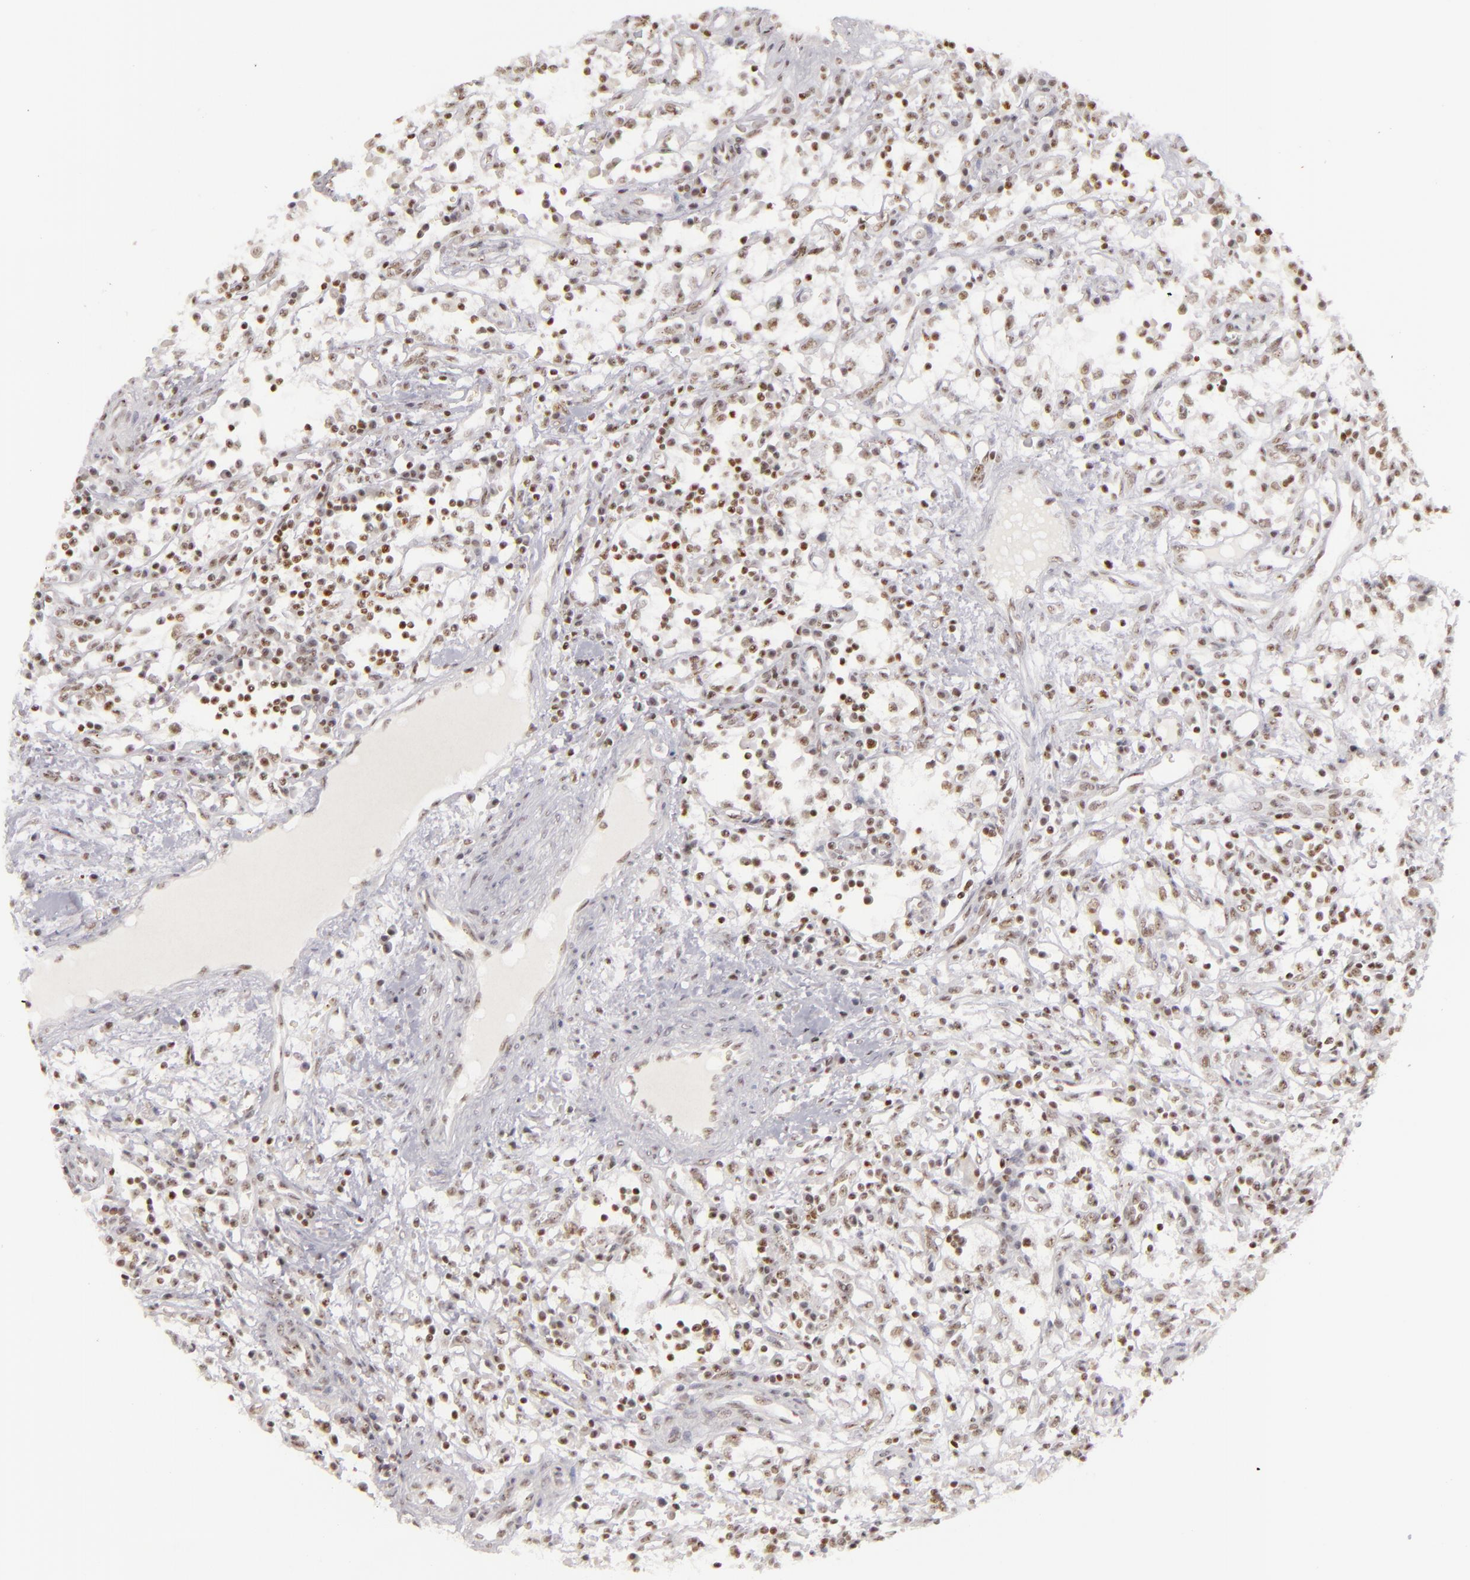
{"staining": {"intensity": "weak", "quantity": ">75%", "location": "nuclear"}, "tissue": "renal cancer", "cell_type": "Tumor cells", "image_type": "cancer", "snomed": [{"axis": "morphology", "description": "Adenocarcinoma, NOS"}, {"axis": "topography", "description": "Kidney"}], "caption": "IHC of human adenocarcinoma (renal) exhibits low levels of weak nuclear expression in about >75% of tumor cells.", "gene": "DAXX", "patient": {"sex": "male", "age": 82}}